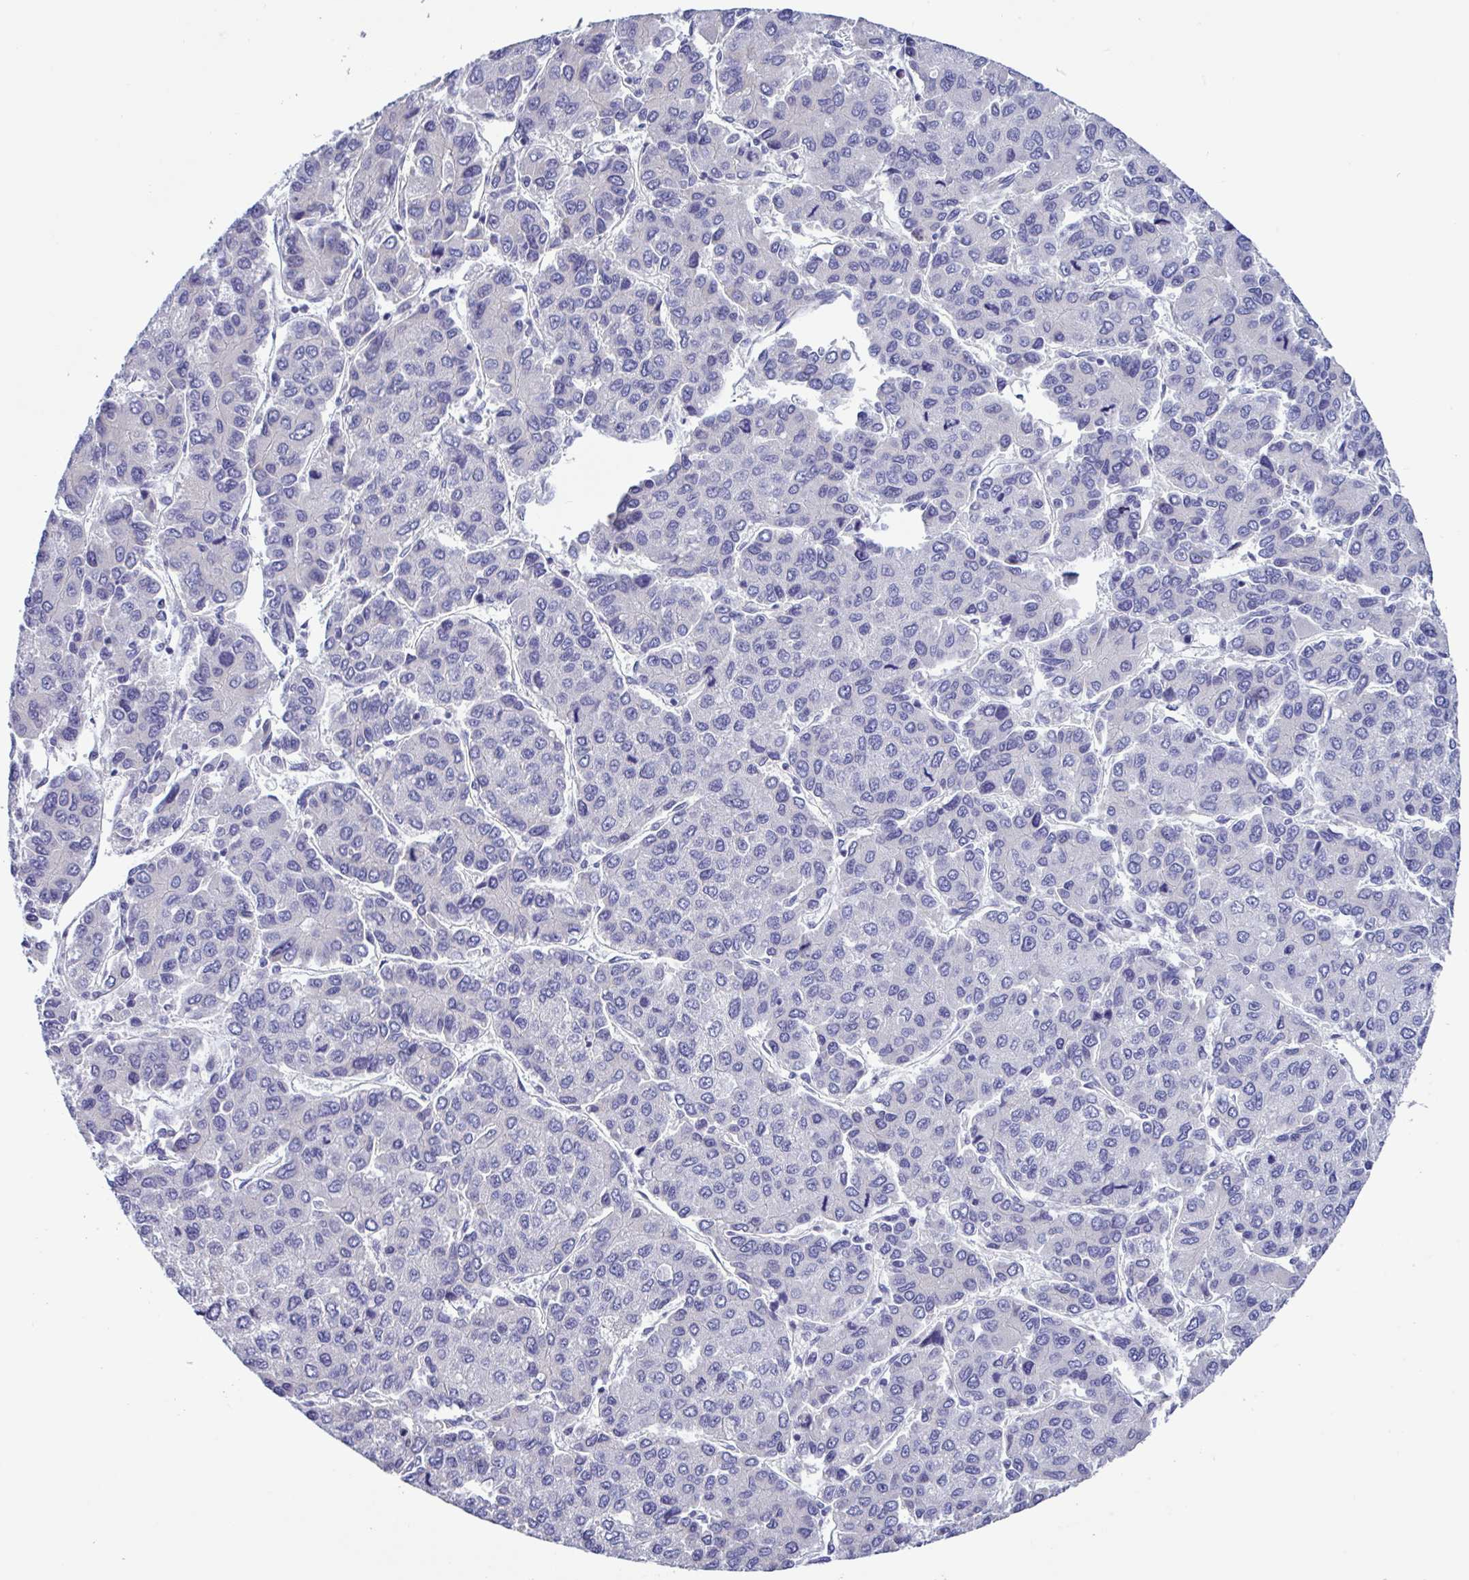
{"staining": {"intensity": "negative", "quantity": "none", "location": "none"}, "tissue": "liver cancer", "cell_type": "Tumor cells", "image_type": "cancer", "snomed": [{"axis": "morphology", "description": "Carcinoma, Hepatocellular, NOS"}, {"axis": "topography", "description": "Liver"}], "caption": "An image of human liver cancer (hepatocellular carcinoma) is negative for staining in tumor cells. (Immunohistochemistry, brightfield microscopy, high magnification).", "gene": "MED11", "patient": {"sex": "female", "age": 66}}